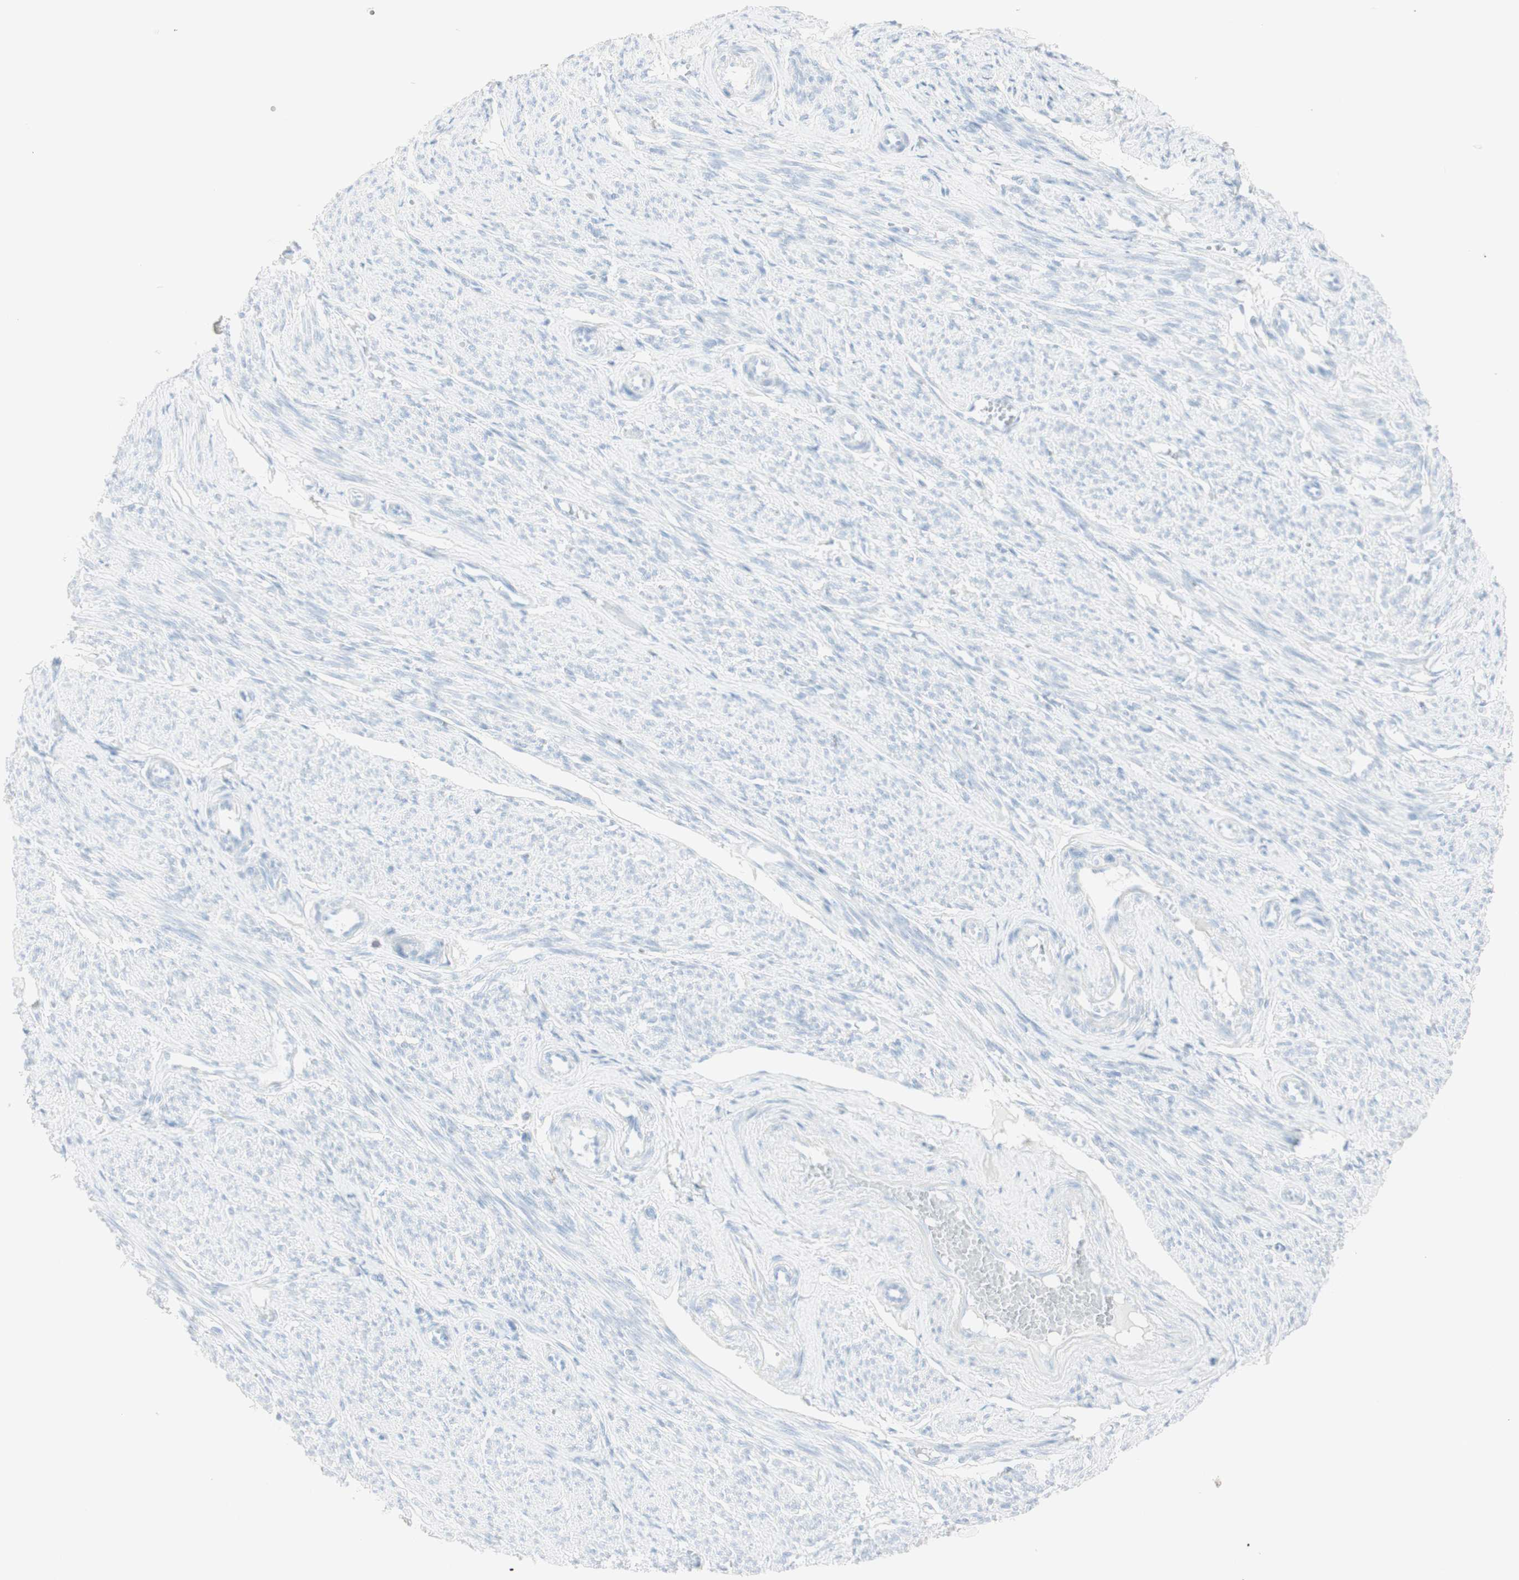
{"staining": {"intensity": "negative", "quantity": "none", "location": "none"}, "tissue": "smooth muscle", "cell_type": "Smooth muscle cells", "image_type": "normal", "snomed": [{"axis": "morphology", "description": "Normal tissue, NOS"}, {"axis": "topography", "description": "Smooth muscle"}], "caption": "Histopathology image shows no protein staining in smooth muscle cells of normal smooth muscle.", "gene": "NAPSA", "patient": {"sex": "female", "age": 65}}